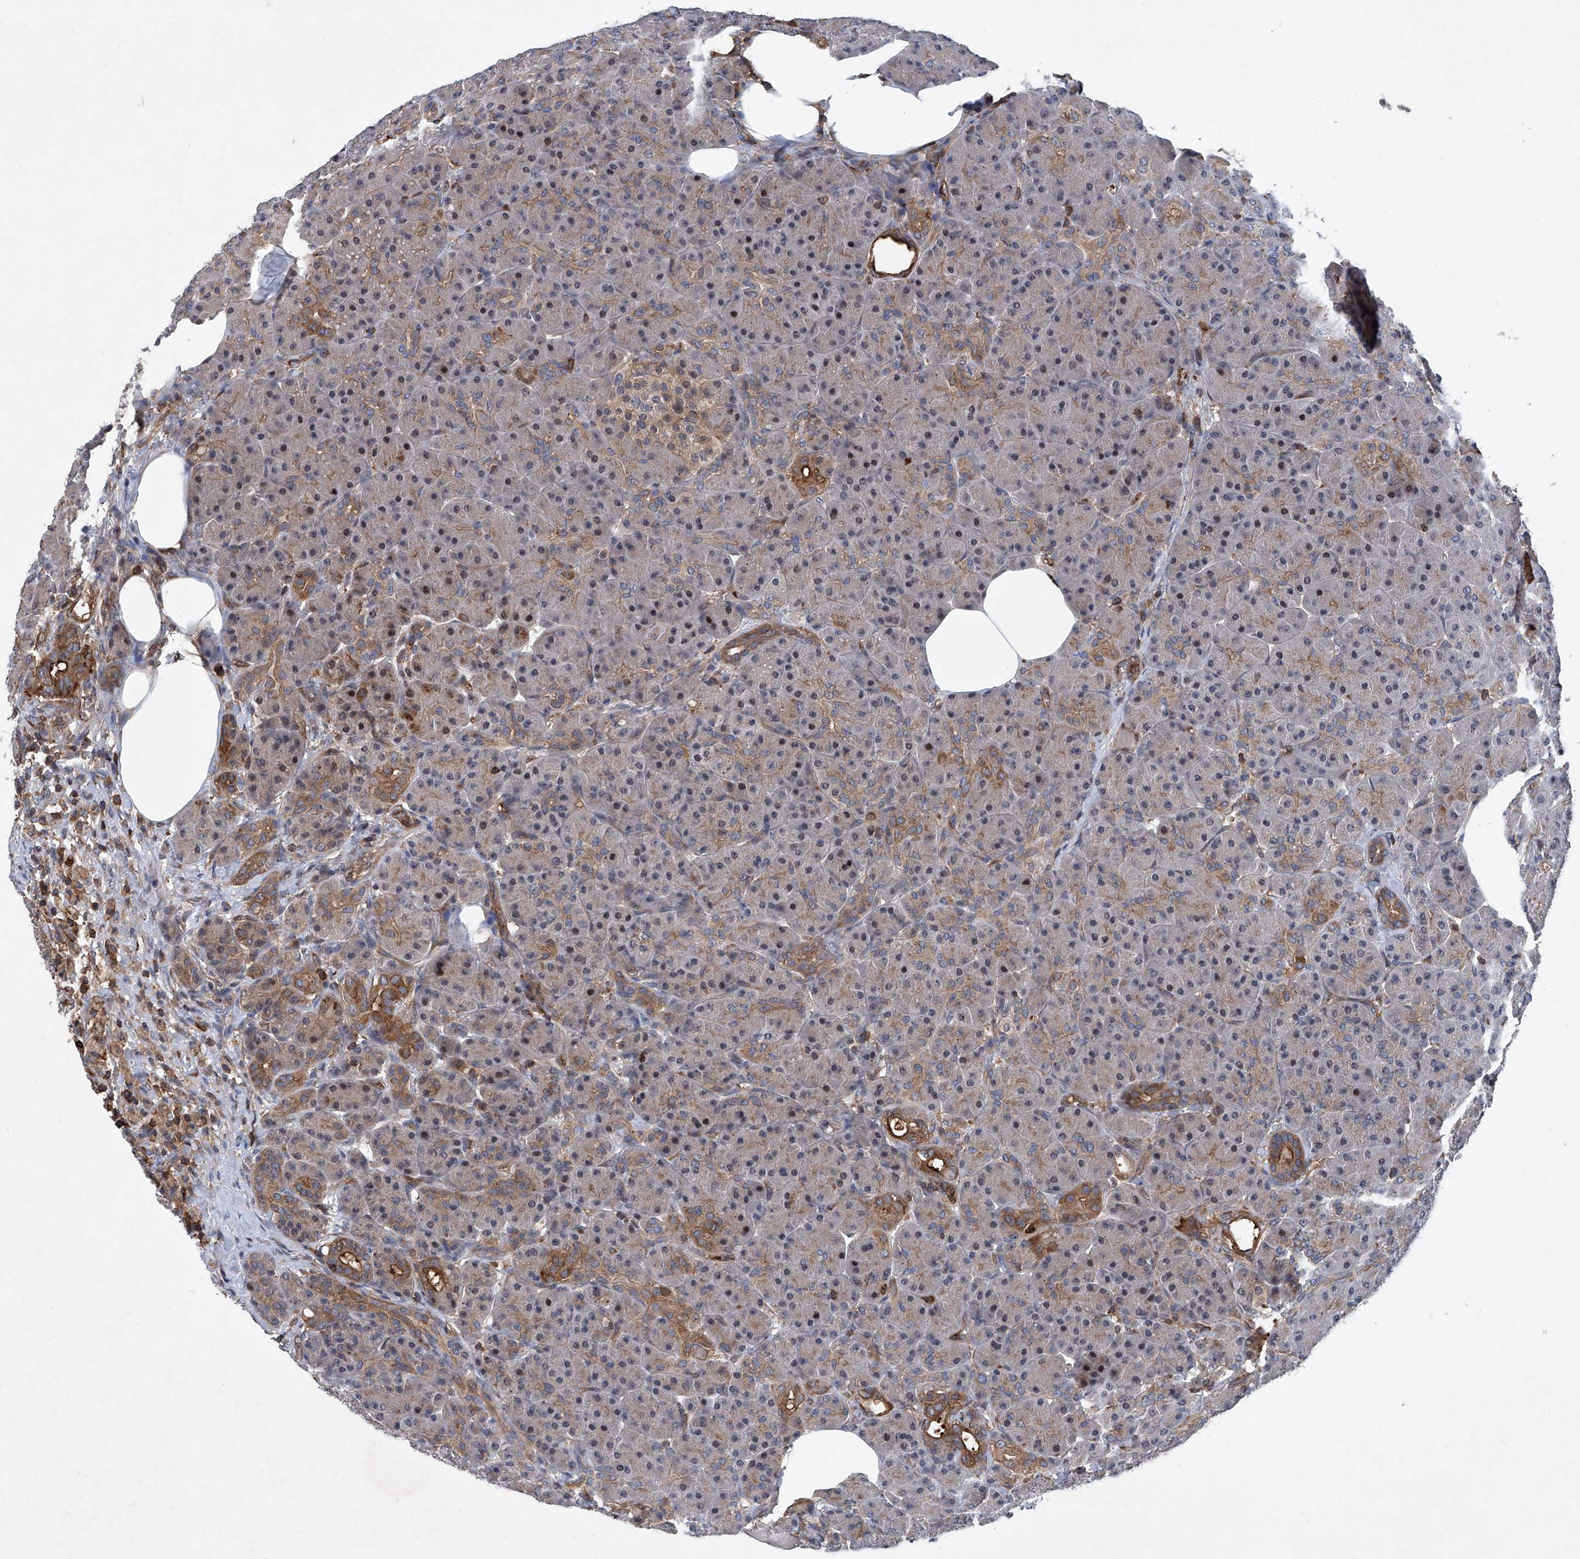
{"staining": {"intensity": "moderate", "quantity": "<25%", "location": "cytoplasmic/membranous"}, "tissue": "pancreas", "cell_type": "Exocrine glandular cells", "image_type": "normal", "snomed": [{"axis": "morphology", "description": "Normal tissue, NOS"}, {"axis": "topography", "description": "Pancreas"}], "caption": "About <25% of exocrine glandular cells in normal pancreas exhibit moderate cytoplasmic/membranous protein staining as visualized by brown immunohistochemical staining.", "gene": "NT5C3A", "patient": {"sex": "male", "age": 63}}